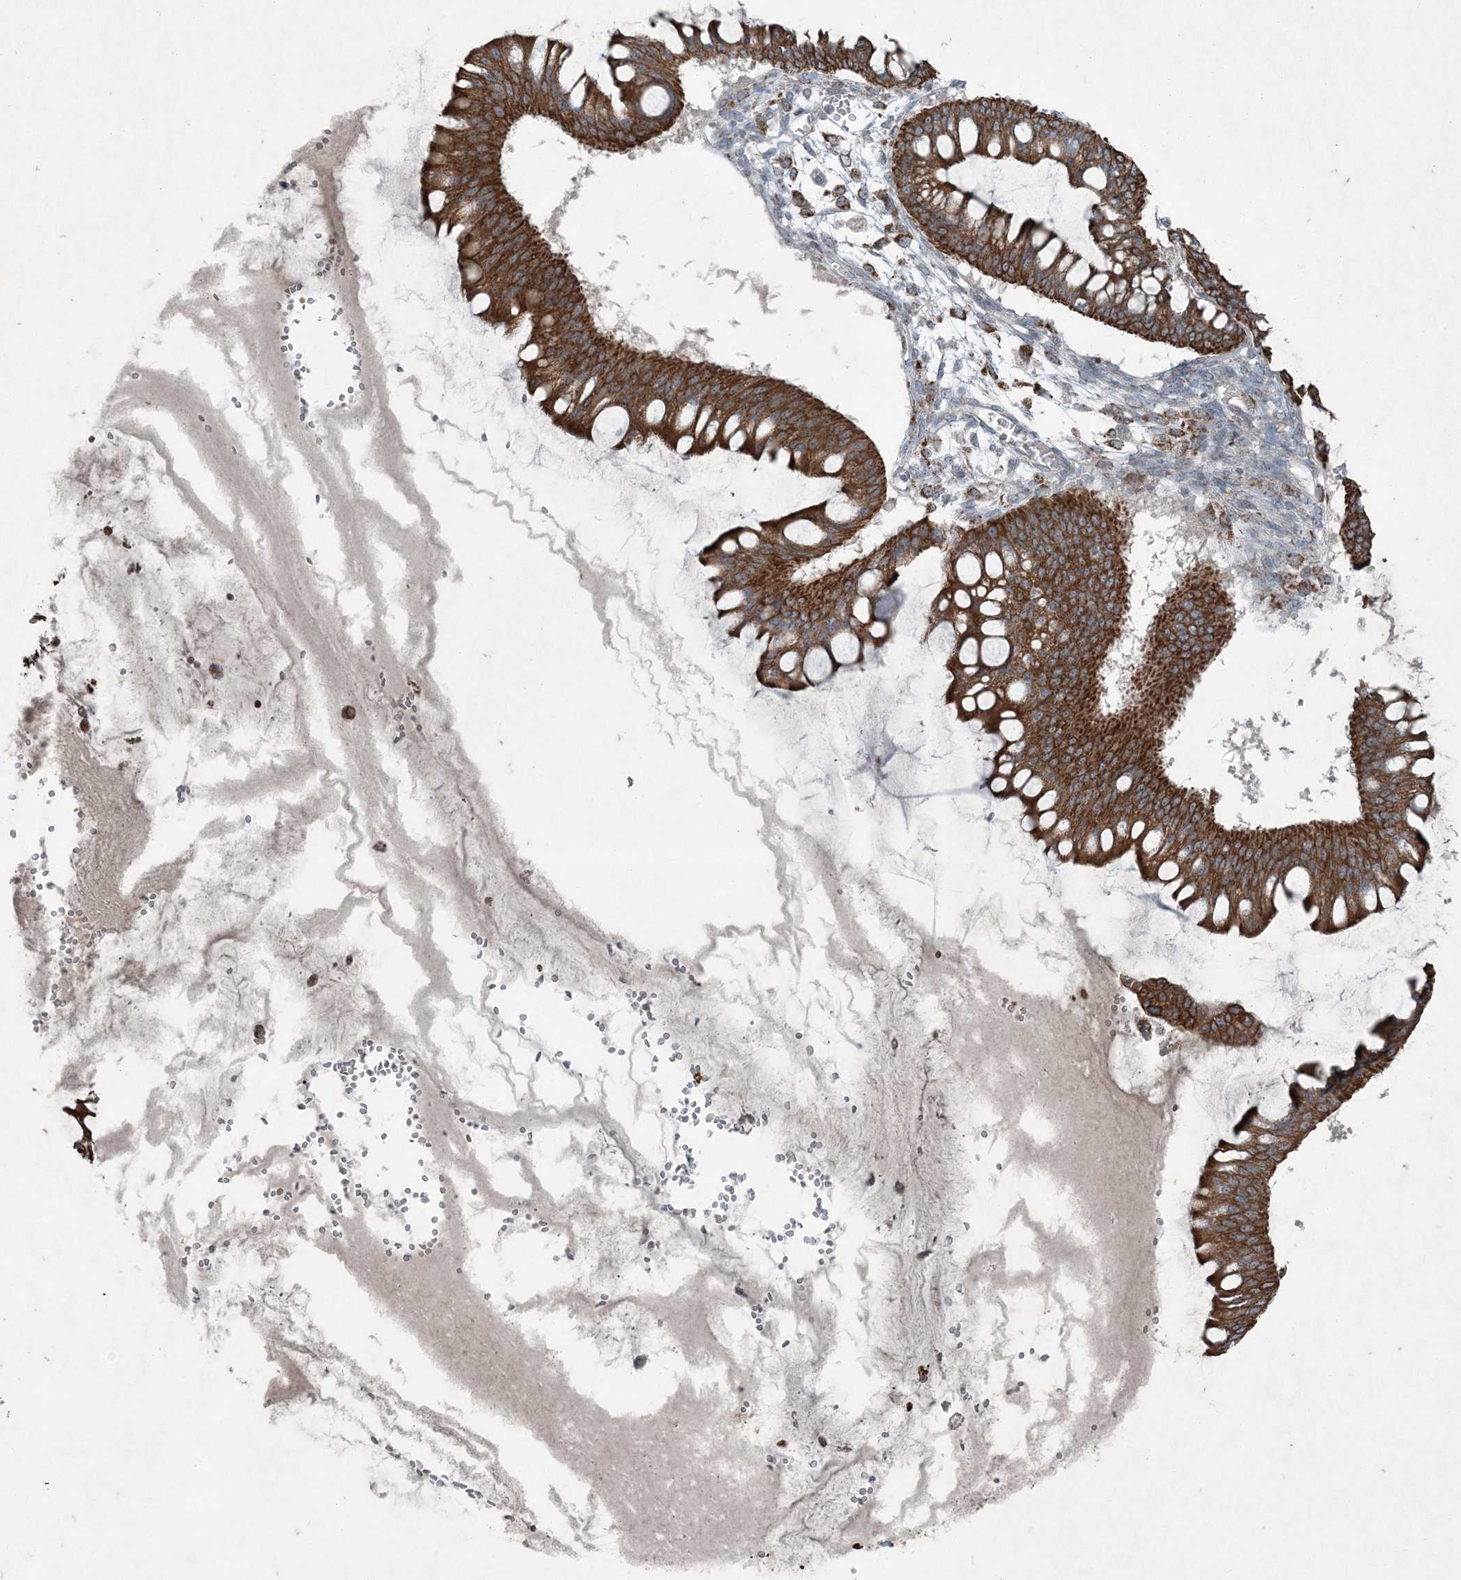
{"staining": {"intensity": "strong", "quantity": ">75%", "location": "cytoplasmic/membranous"}, "tissue": "ovarian cancer", "cell_type": "Tumor cells", "image_type": "cancer", "snomed": [{"axis": "morphology", "description": "Cystadenocarcinoma, mucinous, NOS"}, {"axis": "topography", "description": "Ovary"}], "caption": "Immunohistochemistry (DAB) staining of ovarian cancer (mucinous cystadenocarcinoma) shows strong cytoplasmic/membranous protein staining in about >75% of tumor cells. Using DAB (brown) and hematoxylin (blue) stains, captured at high magnification using brightfield microscopy.", "gene": "PC", "patient": {"sex": "female", "age": 73}}